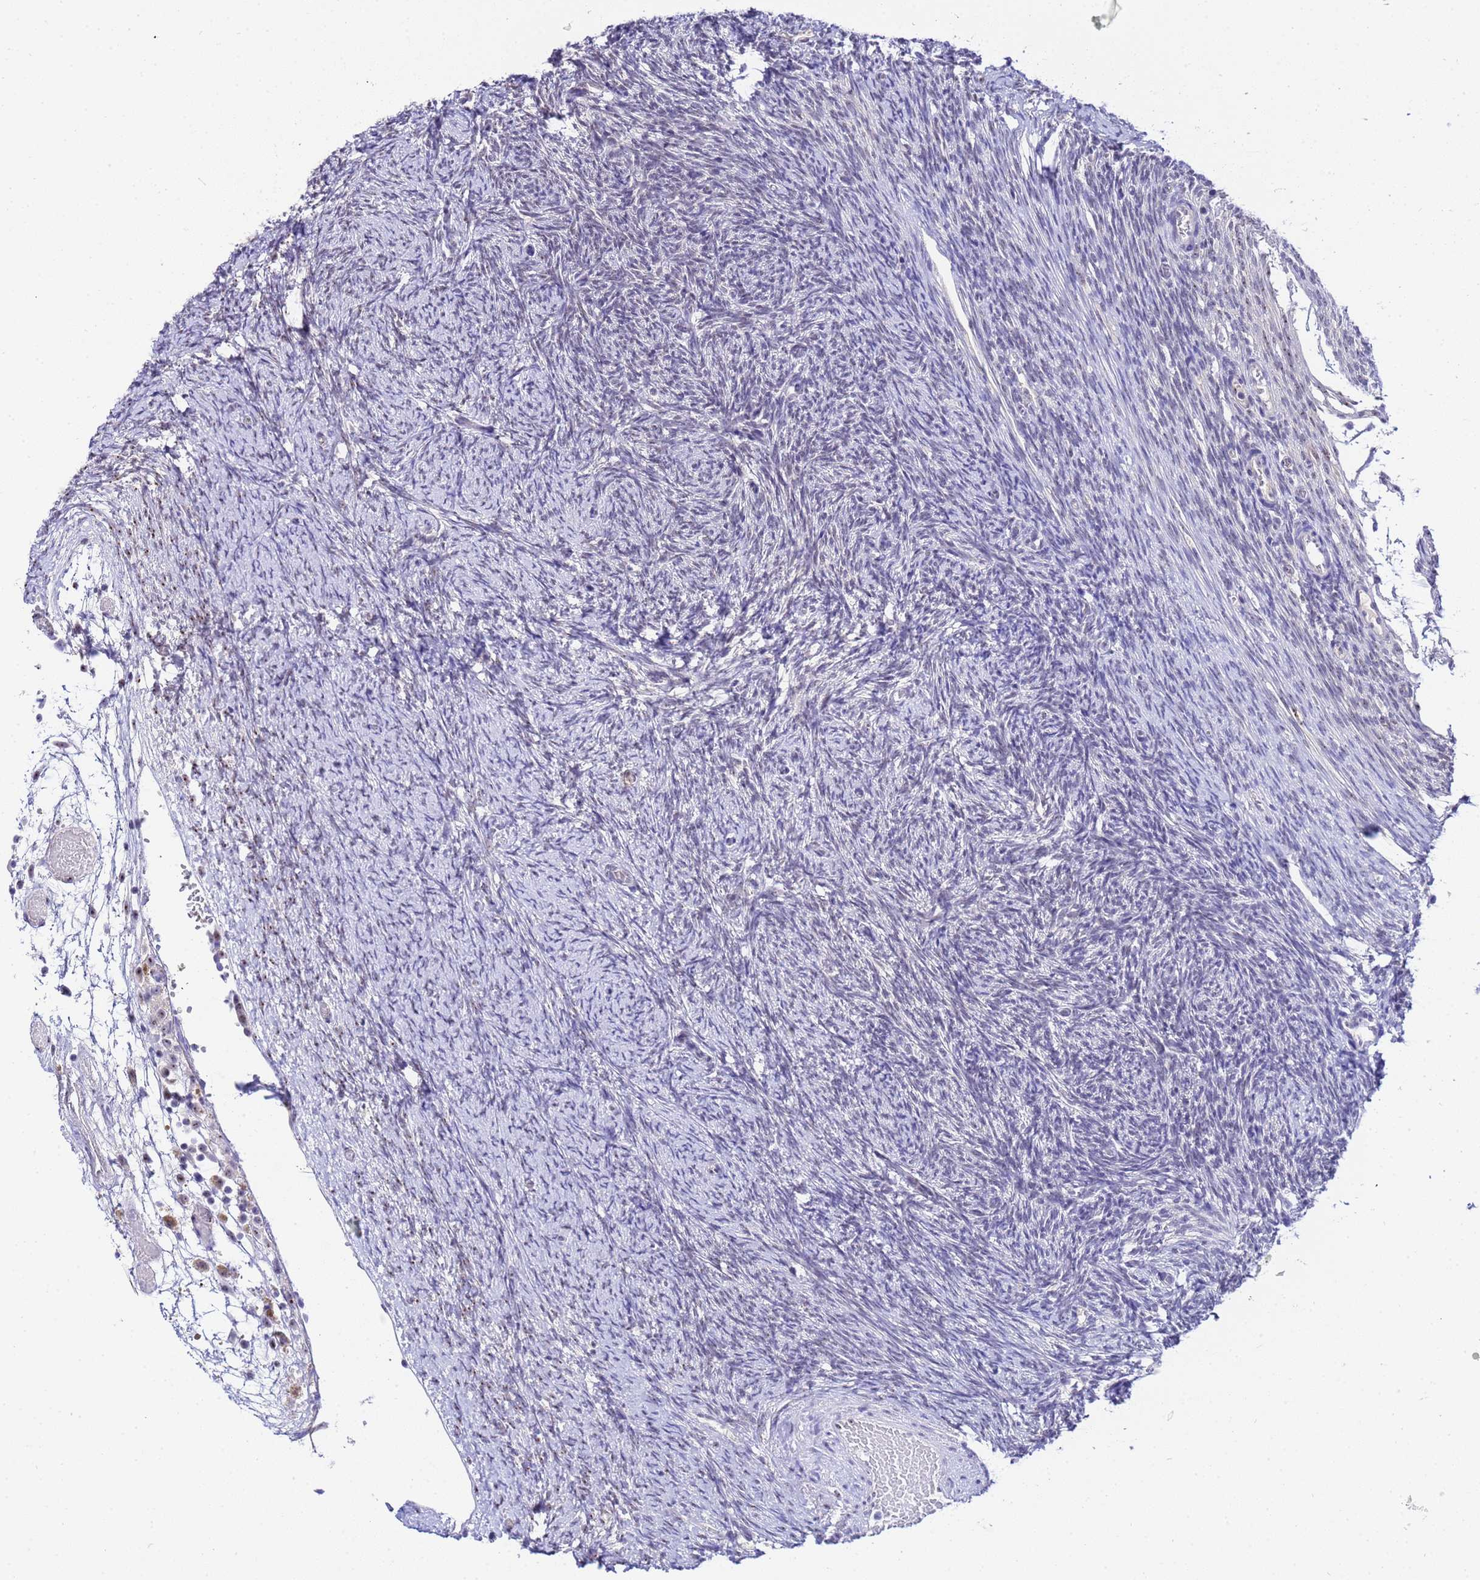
{"staining": {"intensity": "moderate", "quantity": ">75%", "location": "cytoplasmic/membranous"}, "tissue": "ovary", "cell_type": "Follicle cells", "image_type": "normal", "snomed": [{"axis": "morphology", "description": "Normal tissue, NOS"}, {"axis": "topography", "description": "Ovary"}], "caption": "Protein staining of unremarkable ovary displays moderate cytoplasmic/membranous positivity in about >75% of follicle cells.", "gene": "ACTL6B", "patient": {"sex": "female", "age": 44}}